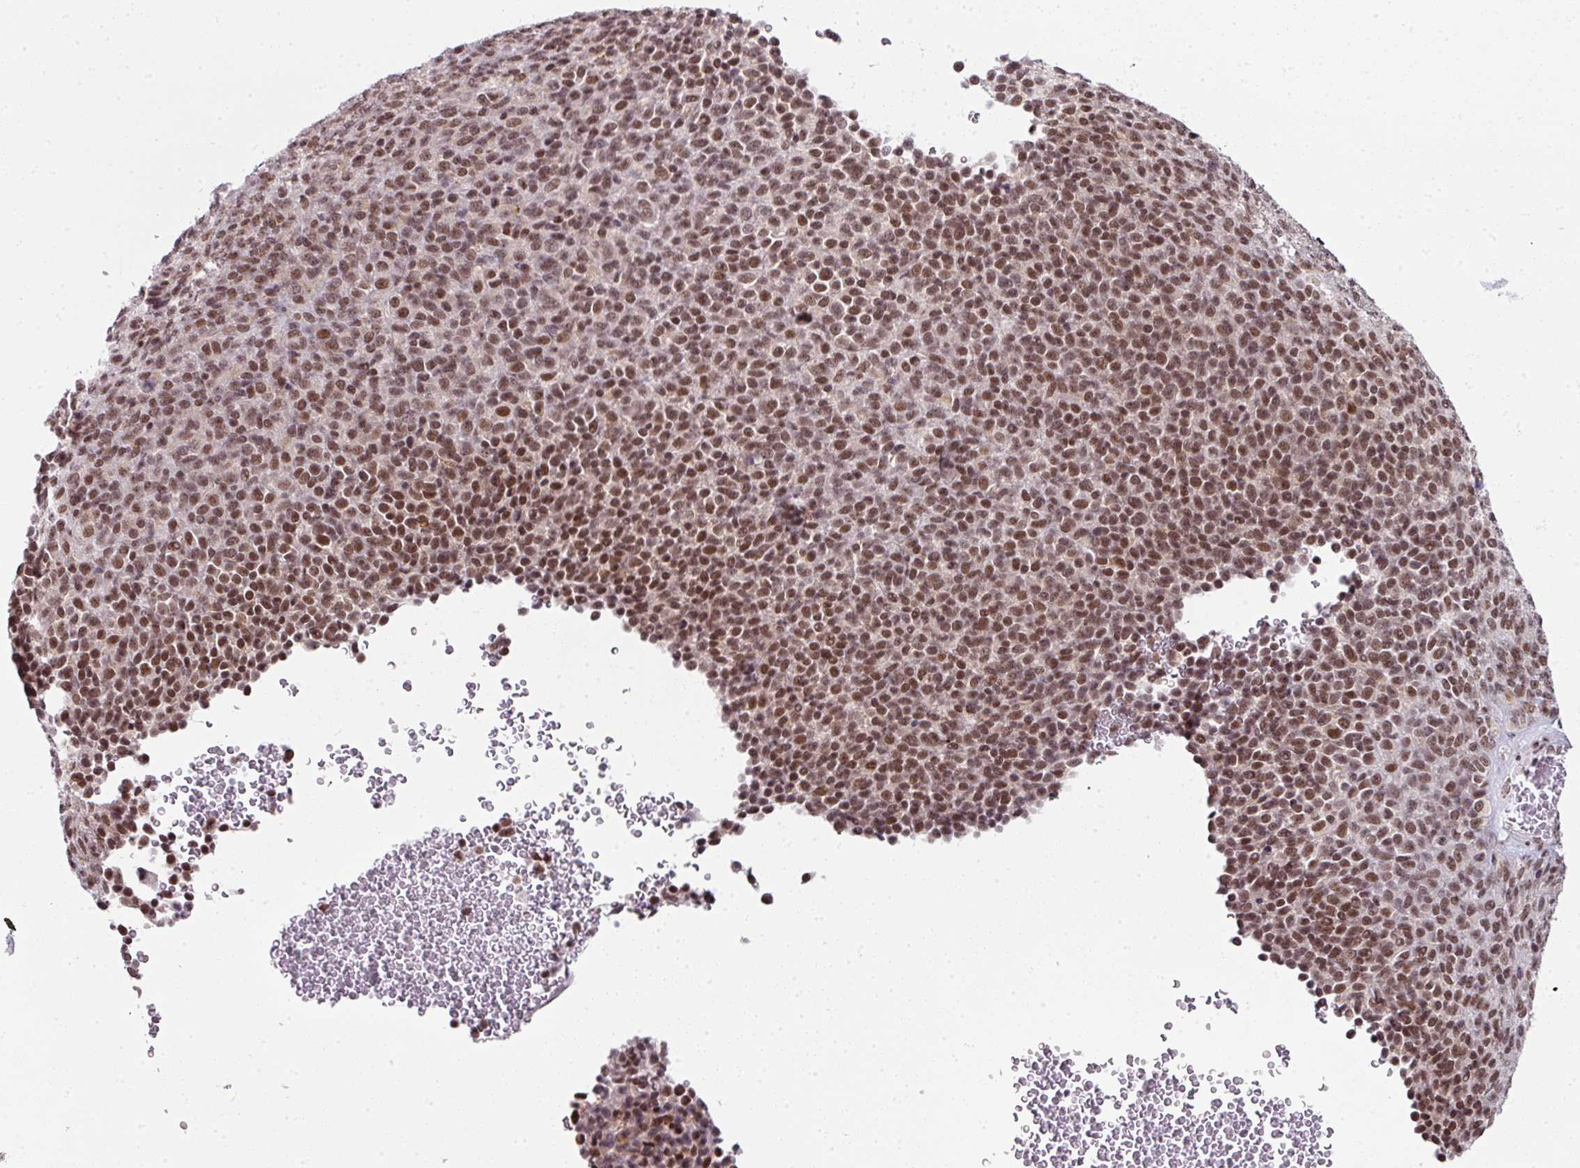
{"staining": {"intensity": "moderate", "quantity": ">75%", "location": "nuclear"}, "tissue": "melanoma", "cell_type": "Tumor cells", "image_type": "cancer", "snomed": [{"axis": "morphology", "description": "Malignant melanoma, Metastatic site"}, {"axis": "topography", "description": "Brain"}], "caption": "Melanoma tissue displays moderate nuclear expression in about >75% of tumor cells", "gene": "NFYA", "patient": {"sex": "female", "age": 56}}